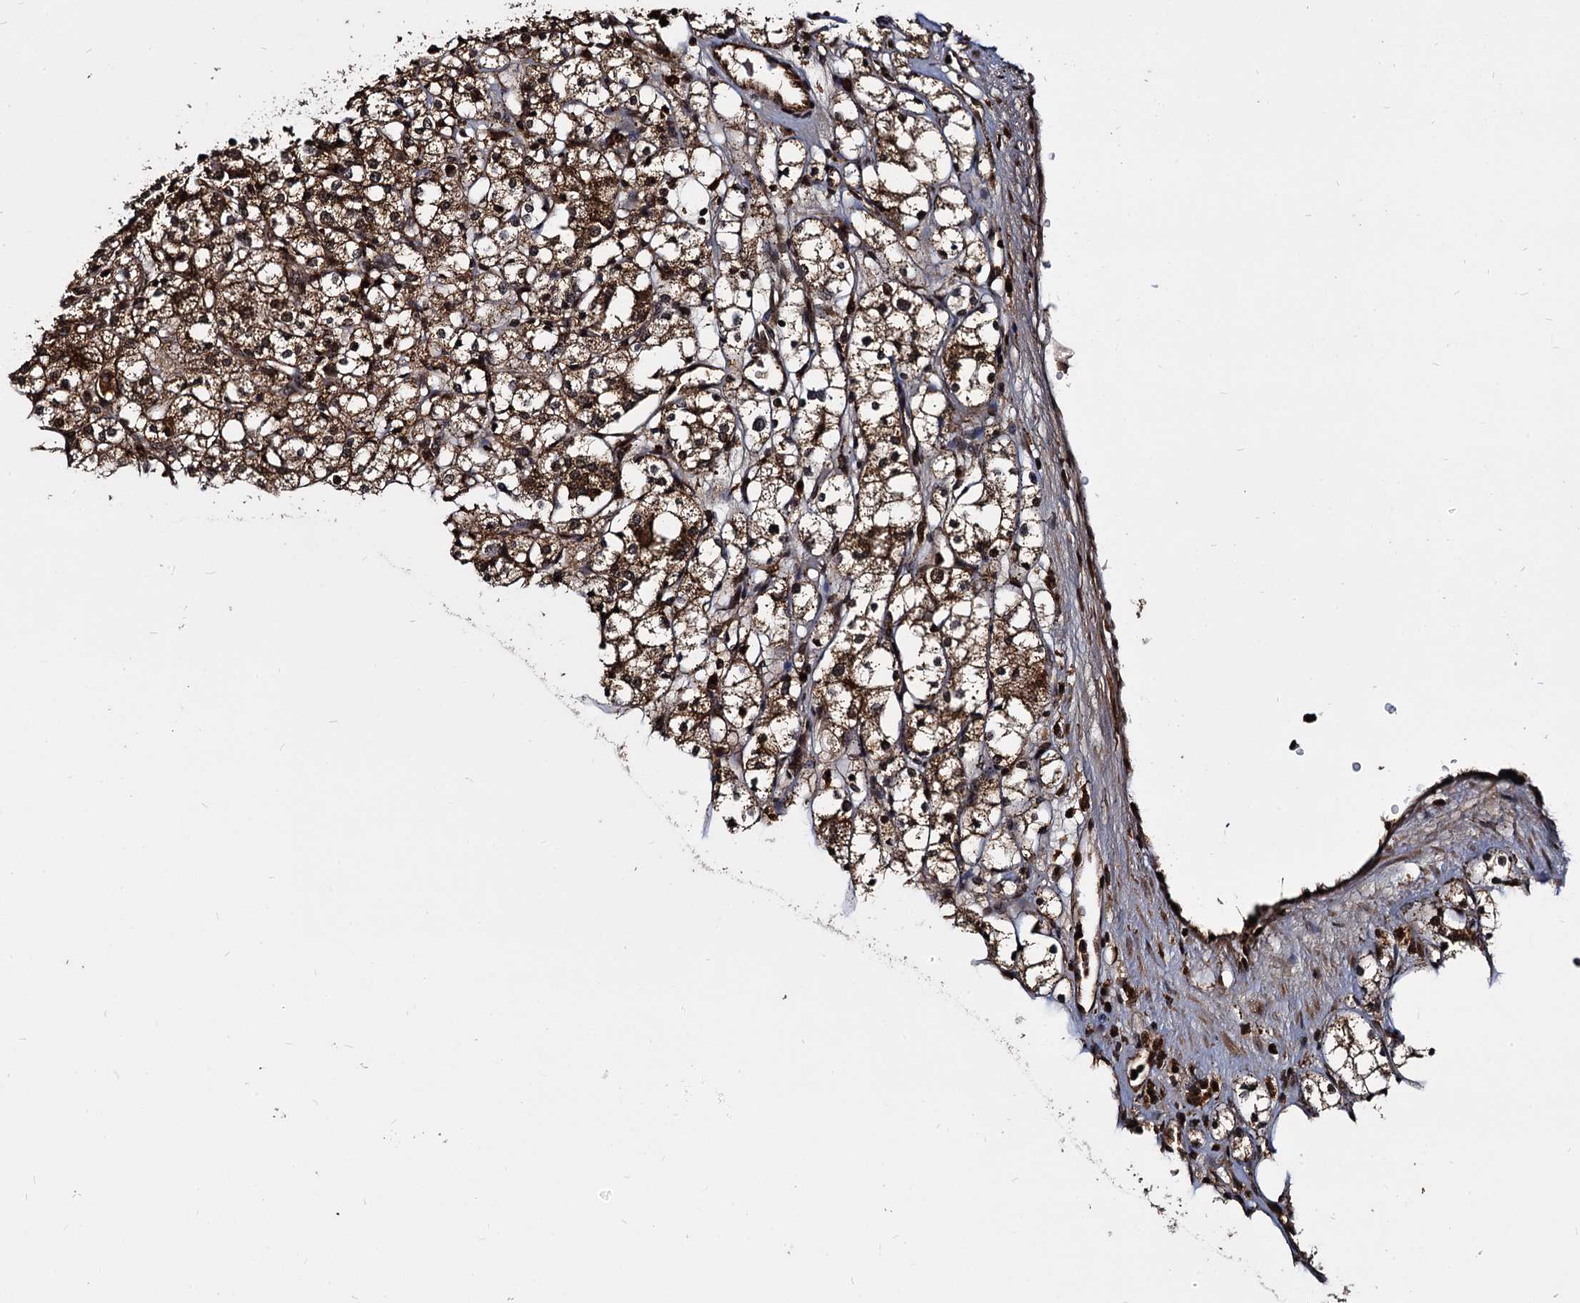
{"staining": {"intensity": "moderate", "quantity": ">75%", "location": "cytoplasmic/membranous"}, "tissue": "renal cancer", "cell_type": "Tumor cells", "image_type": "cancer", "snomed": [{"axis": "morphology", "description": "Adenocarcinoma, NOS"}, {"axis": "topography", "description": "Kidney"}], "caption": "Moderate cytoplasmic/membranous expression for a protein is seen in about >75% of tumor cells of adenocarcinoma (renal) using immunohistochemistry.", "gene": "CEP192", "patient": {"sex": "male", "age": 77}}